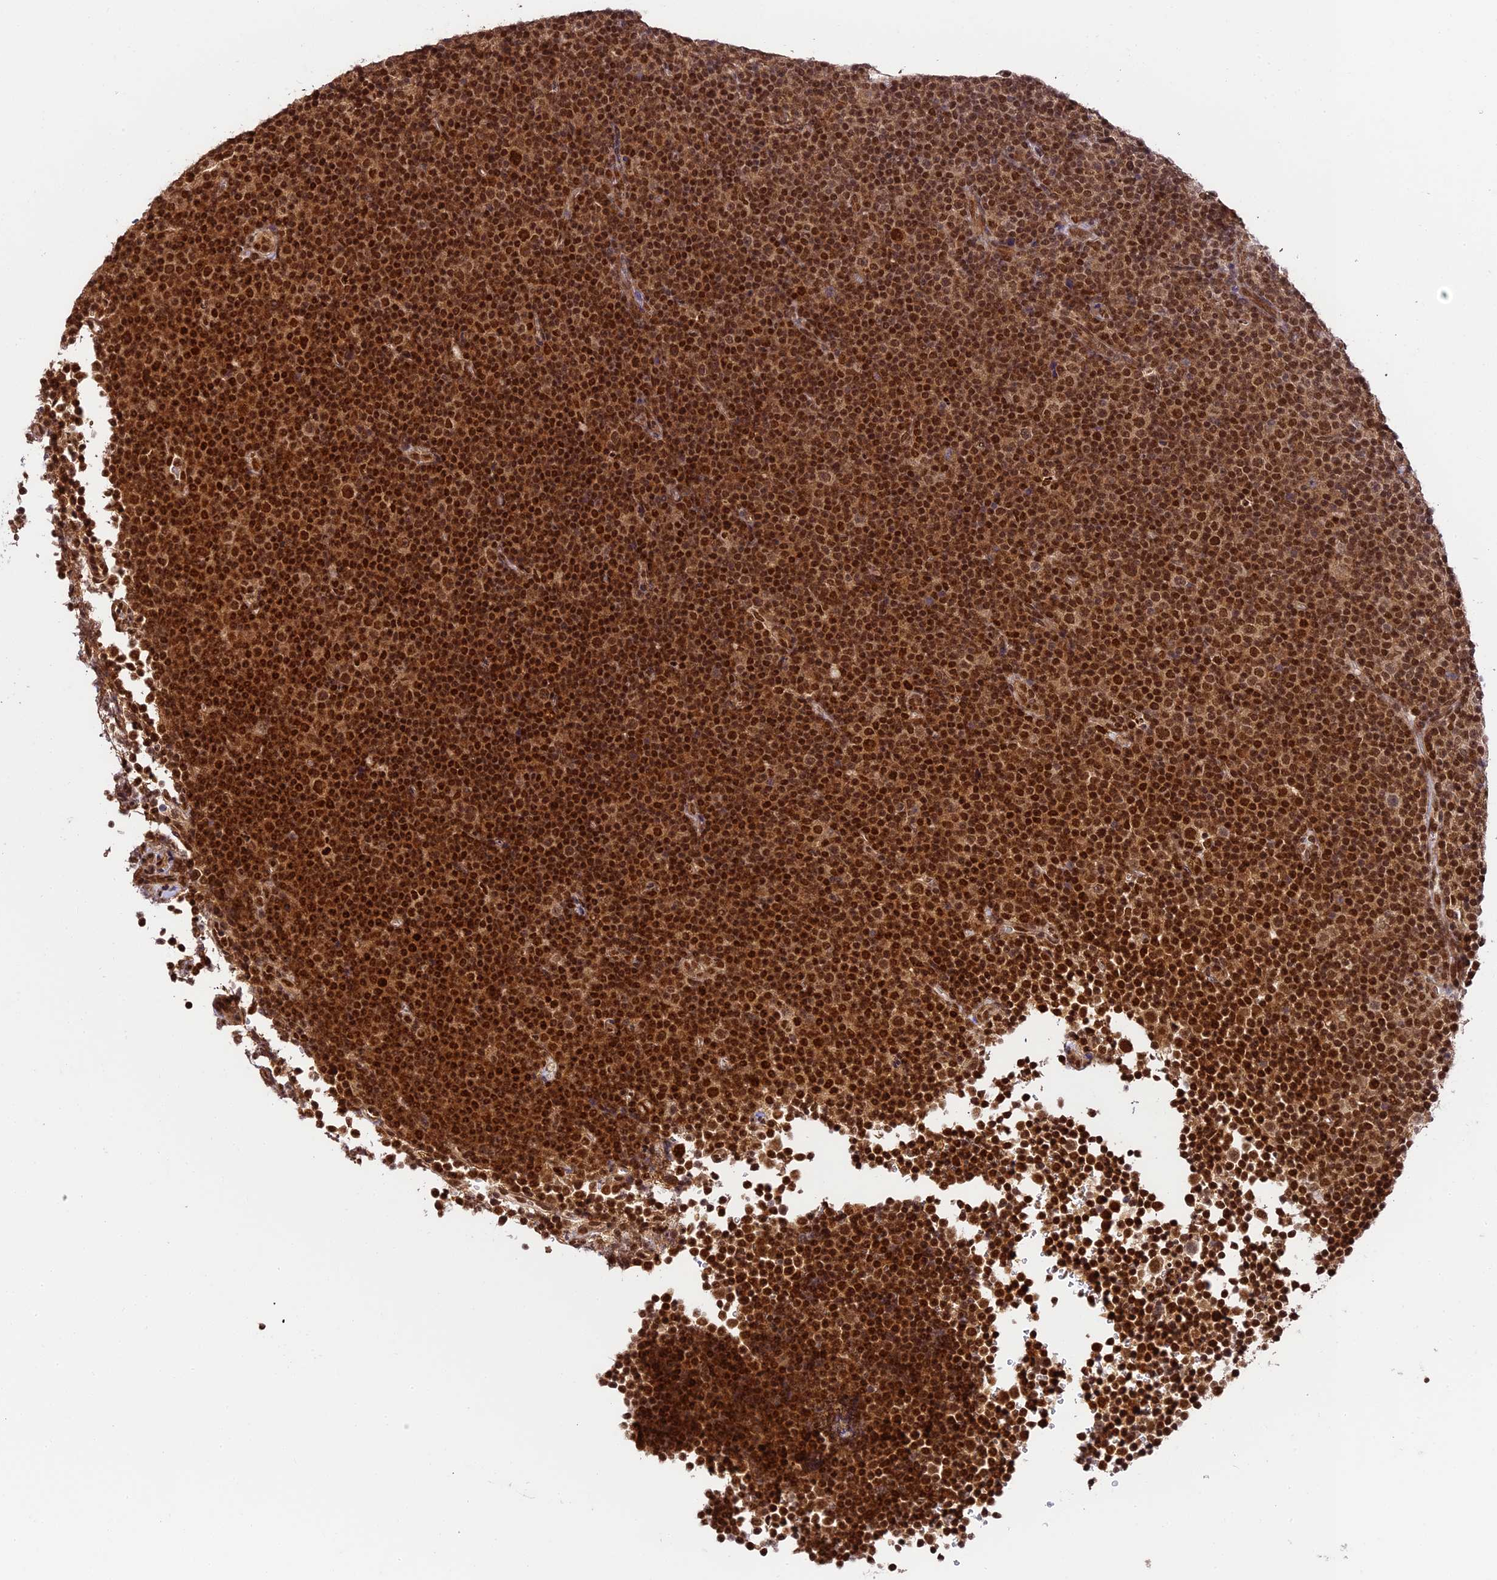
{"staining": {"intensity": "strong", "quantity": ">75%", "location": "nuclear"}, "tissue": "lymphoma", "cell_type": "Tumor cells", "image_type": "cancer", "snomed": [{"axis": "morphology", "description": "Malignant lymphoma, non-Hodgkin's type, Low grade"}, {"axis": "topography", "description": "Lymph node"}], "caption": "High-power microscopy captured an IHC micrograph of lymphoma, revealing strong nuclear positivity in about >75% of tumor cells. (Stains: DAB (3,3'-diaminobenzidine) in brown, nuclei in blue, Microscopy: brightfield microscopy at high magnification).", "gene": "TRIM22", "patient": {"sex": "female", "age": 67}}